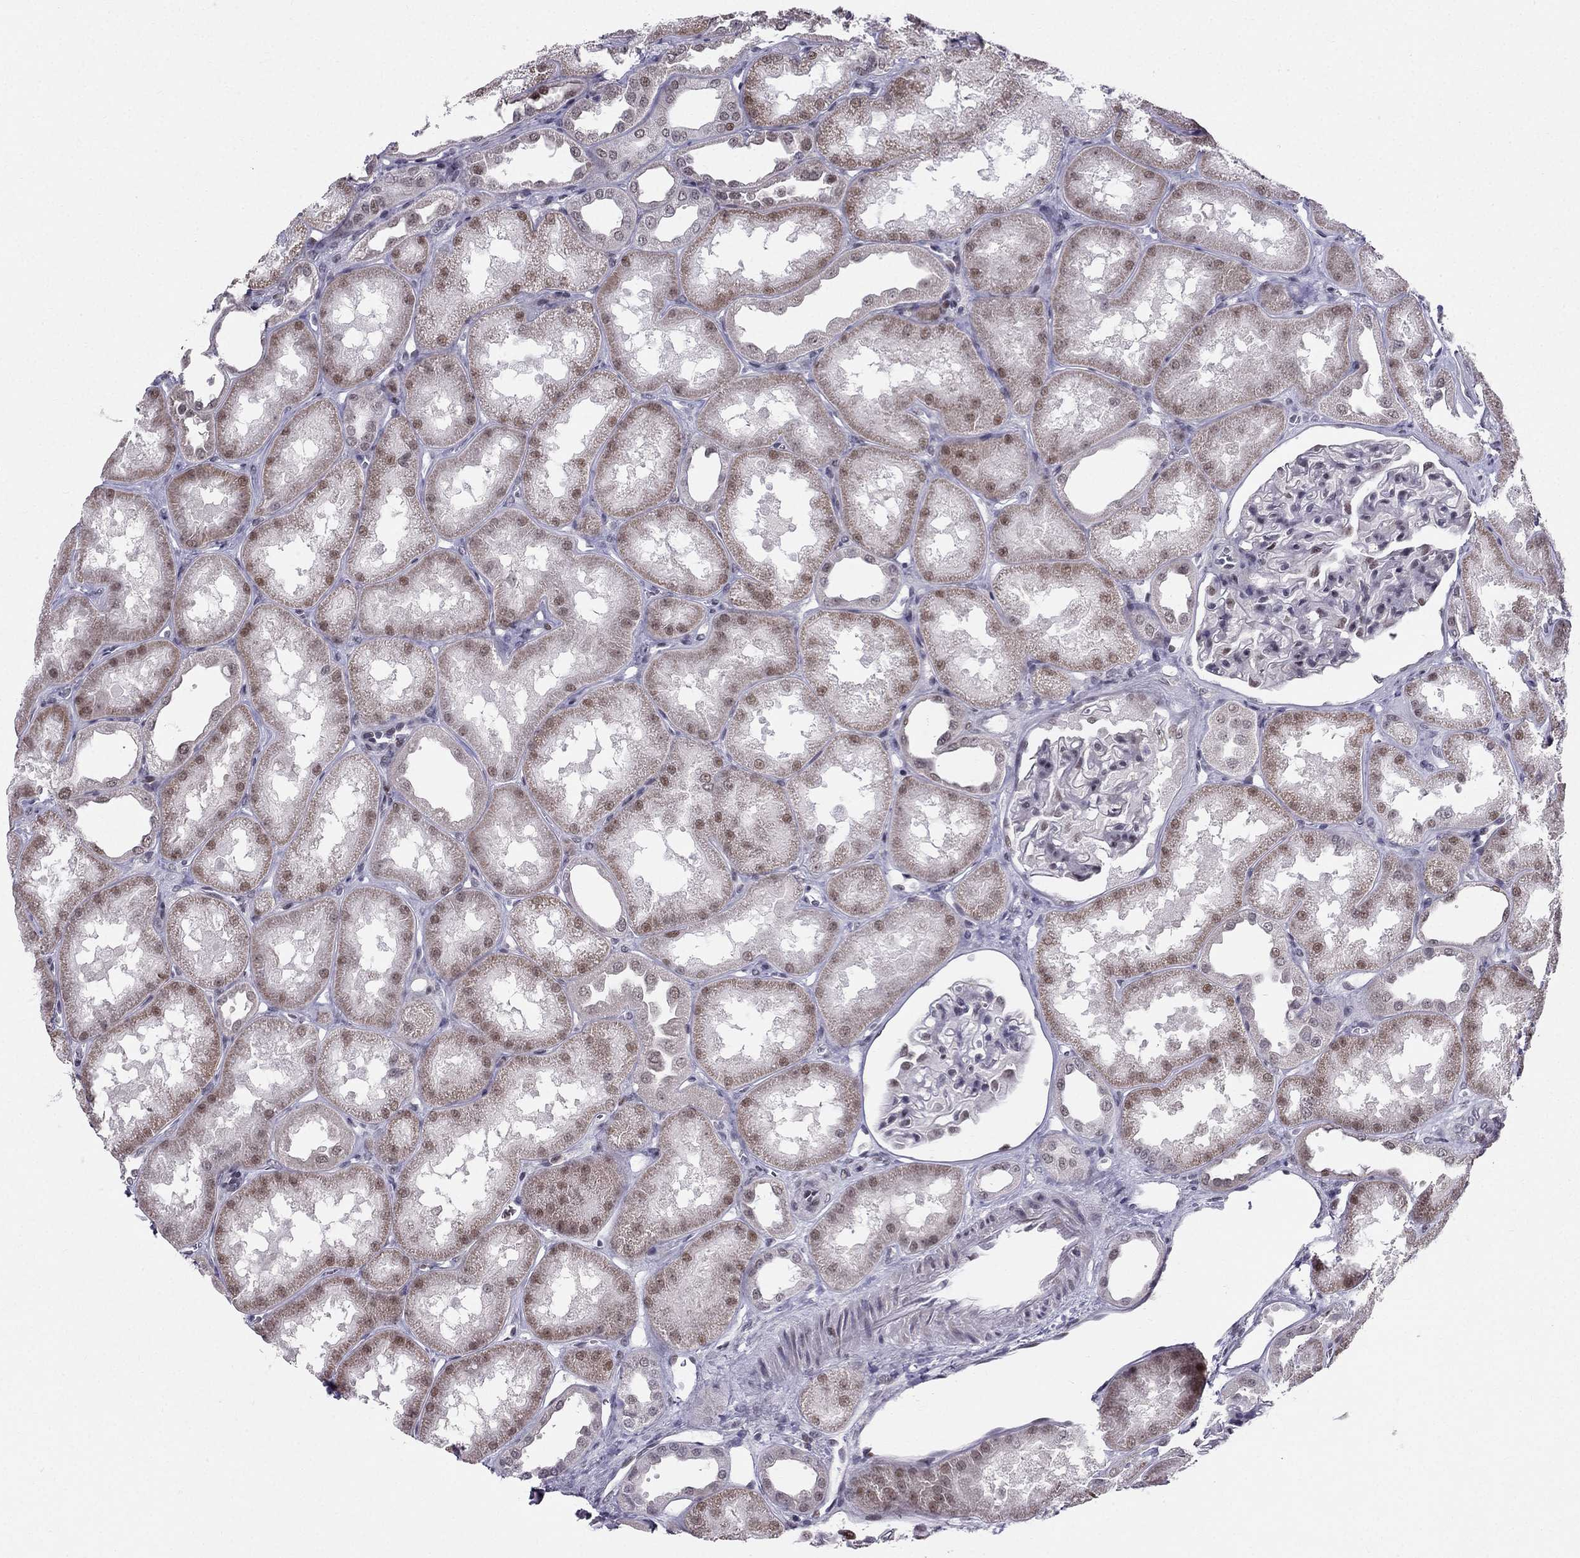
{"staining": {"intensity": "moderate", "quantity": "<25%", "location": "nuclear"}, "tissue": "kidney", "cell_type": "Cells in glomeruli", "image_type": "normal", "snomed": [{"axis": "morphology", "description": "Normal tissue, NOS"}, {"axis": "topography", "description": "Kidney"}], "caption": "IHC image of benign kidney: human kidney stained using immunohistochemistry demonstrates low levels of moderate protein expression localized specifically in the nuclear of cells in glomeruli, appearing as a nuclear brown color.", "gene": "RPRD2", "patient": {"sex": "male", "age": 61}}